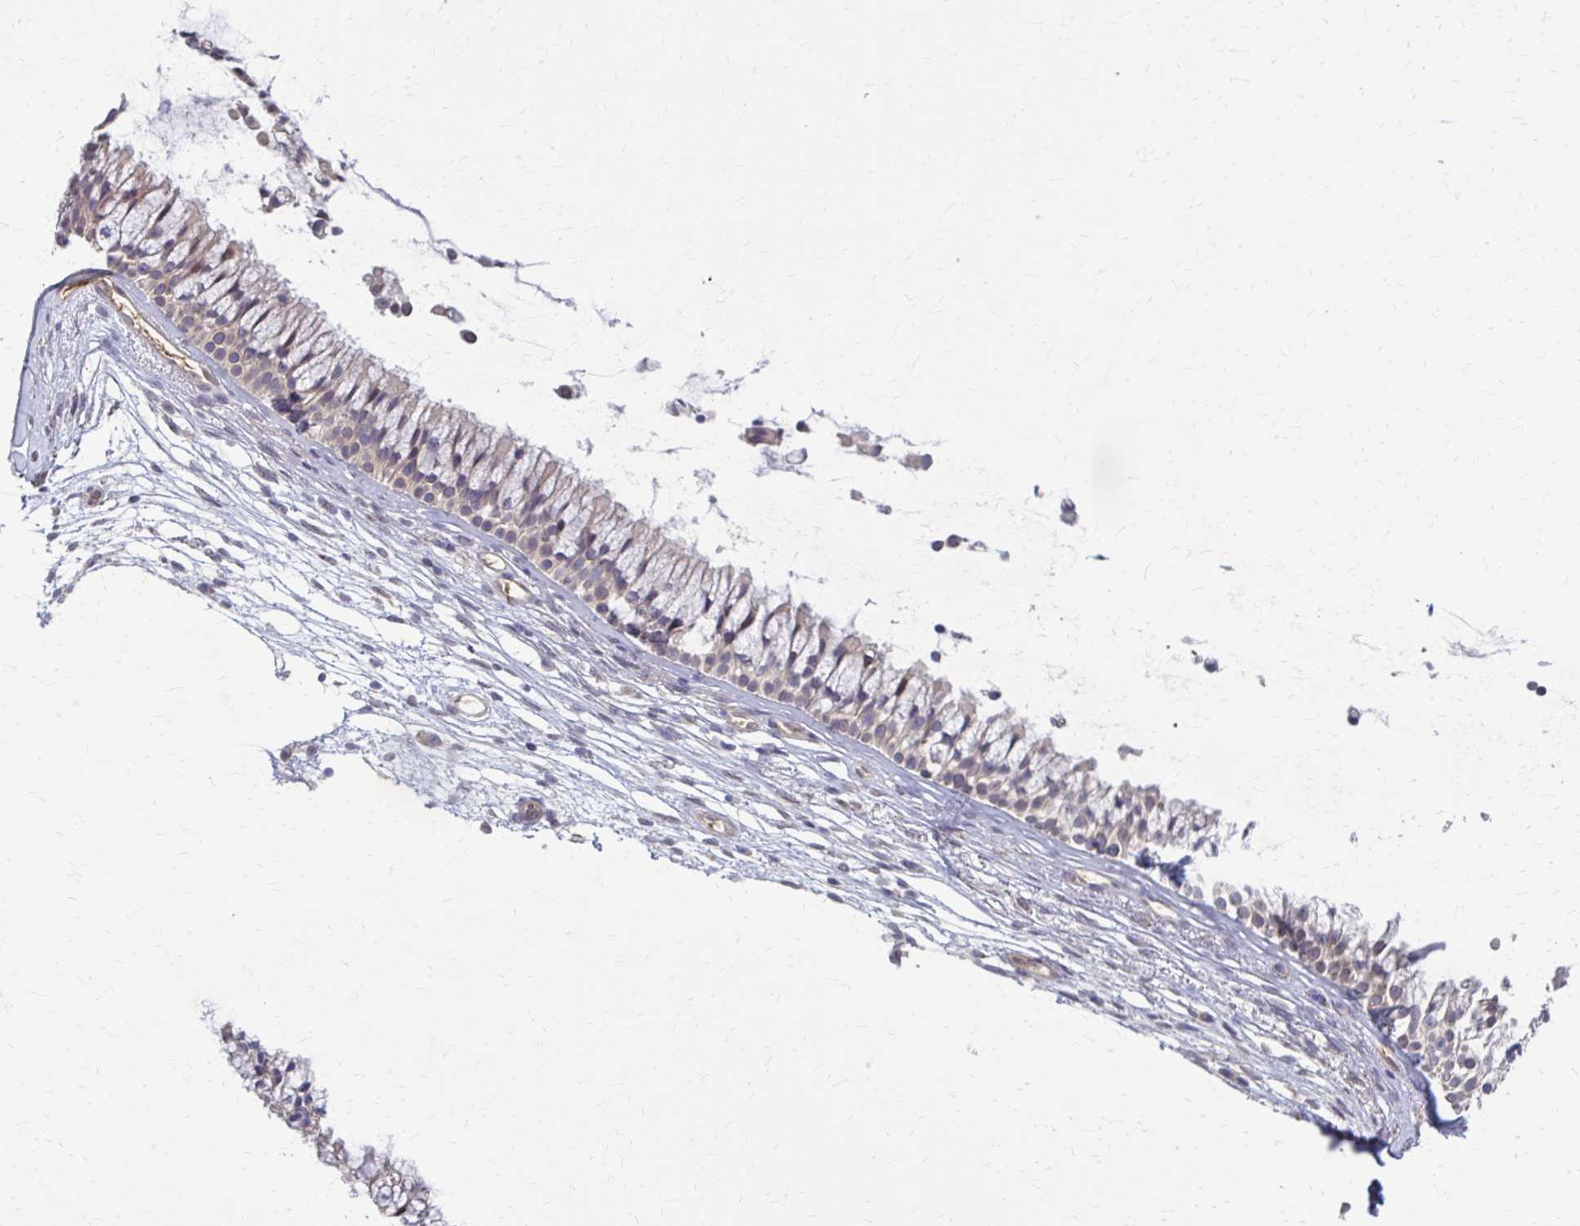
{"staining": {"intensity": "weak", "quantity": "25%-75%", "location": "cytoplasmic/membranous"}, "tissue": "nasopharynx", "cell_type": "Respiratory epithelial cells", "image_type": "normal", "snomed": [{"axis": "morphology", "description": "Normal tissue, NOS"}, {"axis": "topography", "description": "Nasopharynx"}], "caption": "A micrograph of human nasopharynx stained for a protein demonstrates weak cytoplasmic/membranous brown staining in respiratory epithelial cells. (DAB IHC, brown staining for protein, blue staining for nuclei).", "gene": "MCRIP2", "patient": {"sex": "female", "age": 75}}